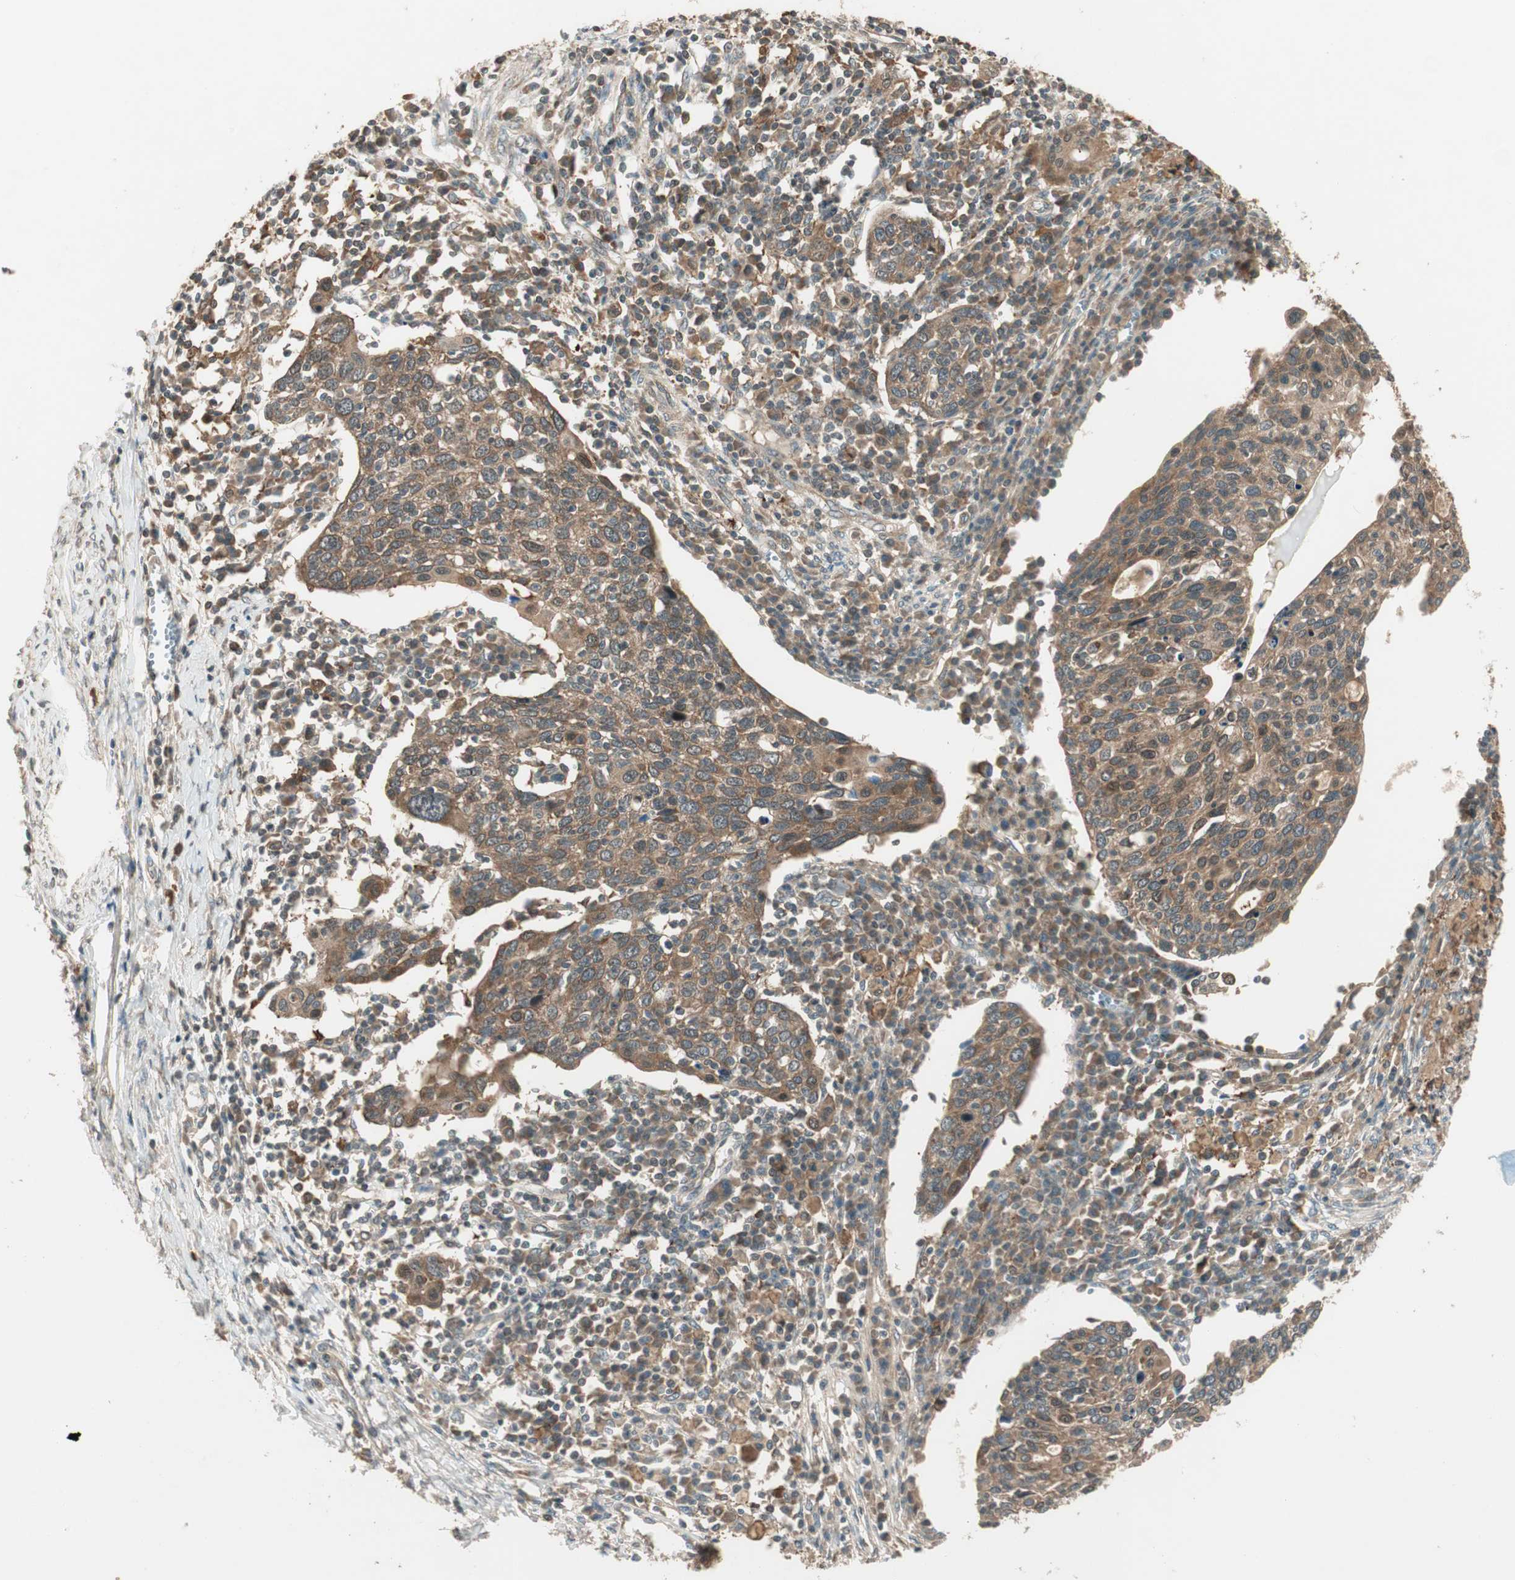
{"staining": {"intensity": "moderate", "quantity": ">75%", "location": "cytoplasmic/membranous"}, "tissue": "cervical cancer", "cell_type": "Tumor cells", "image_type": "cancer", "snomed": [{"axis": "morphology", "description": "Squamous cell carcinoma, NOS"}, {"axis": "topography", "description": "Cervix"}], "caption": "IHC histopathology image of human cervical cancer stained for a protein (brown), which reveals medium levels of moderate cytoplasmic/membranous expression in about >75% of tumor cells.", "gene": "CNOT4", "patient": {"sex": "female", "age": 40}}